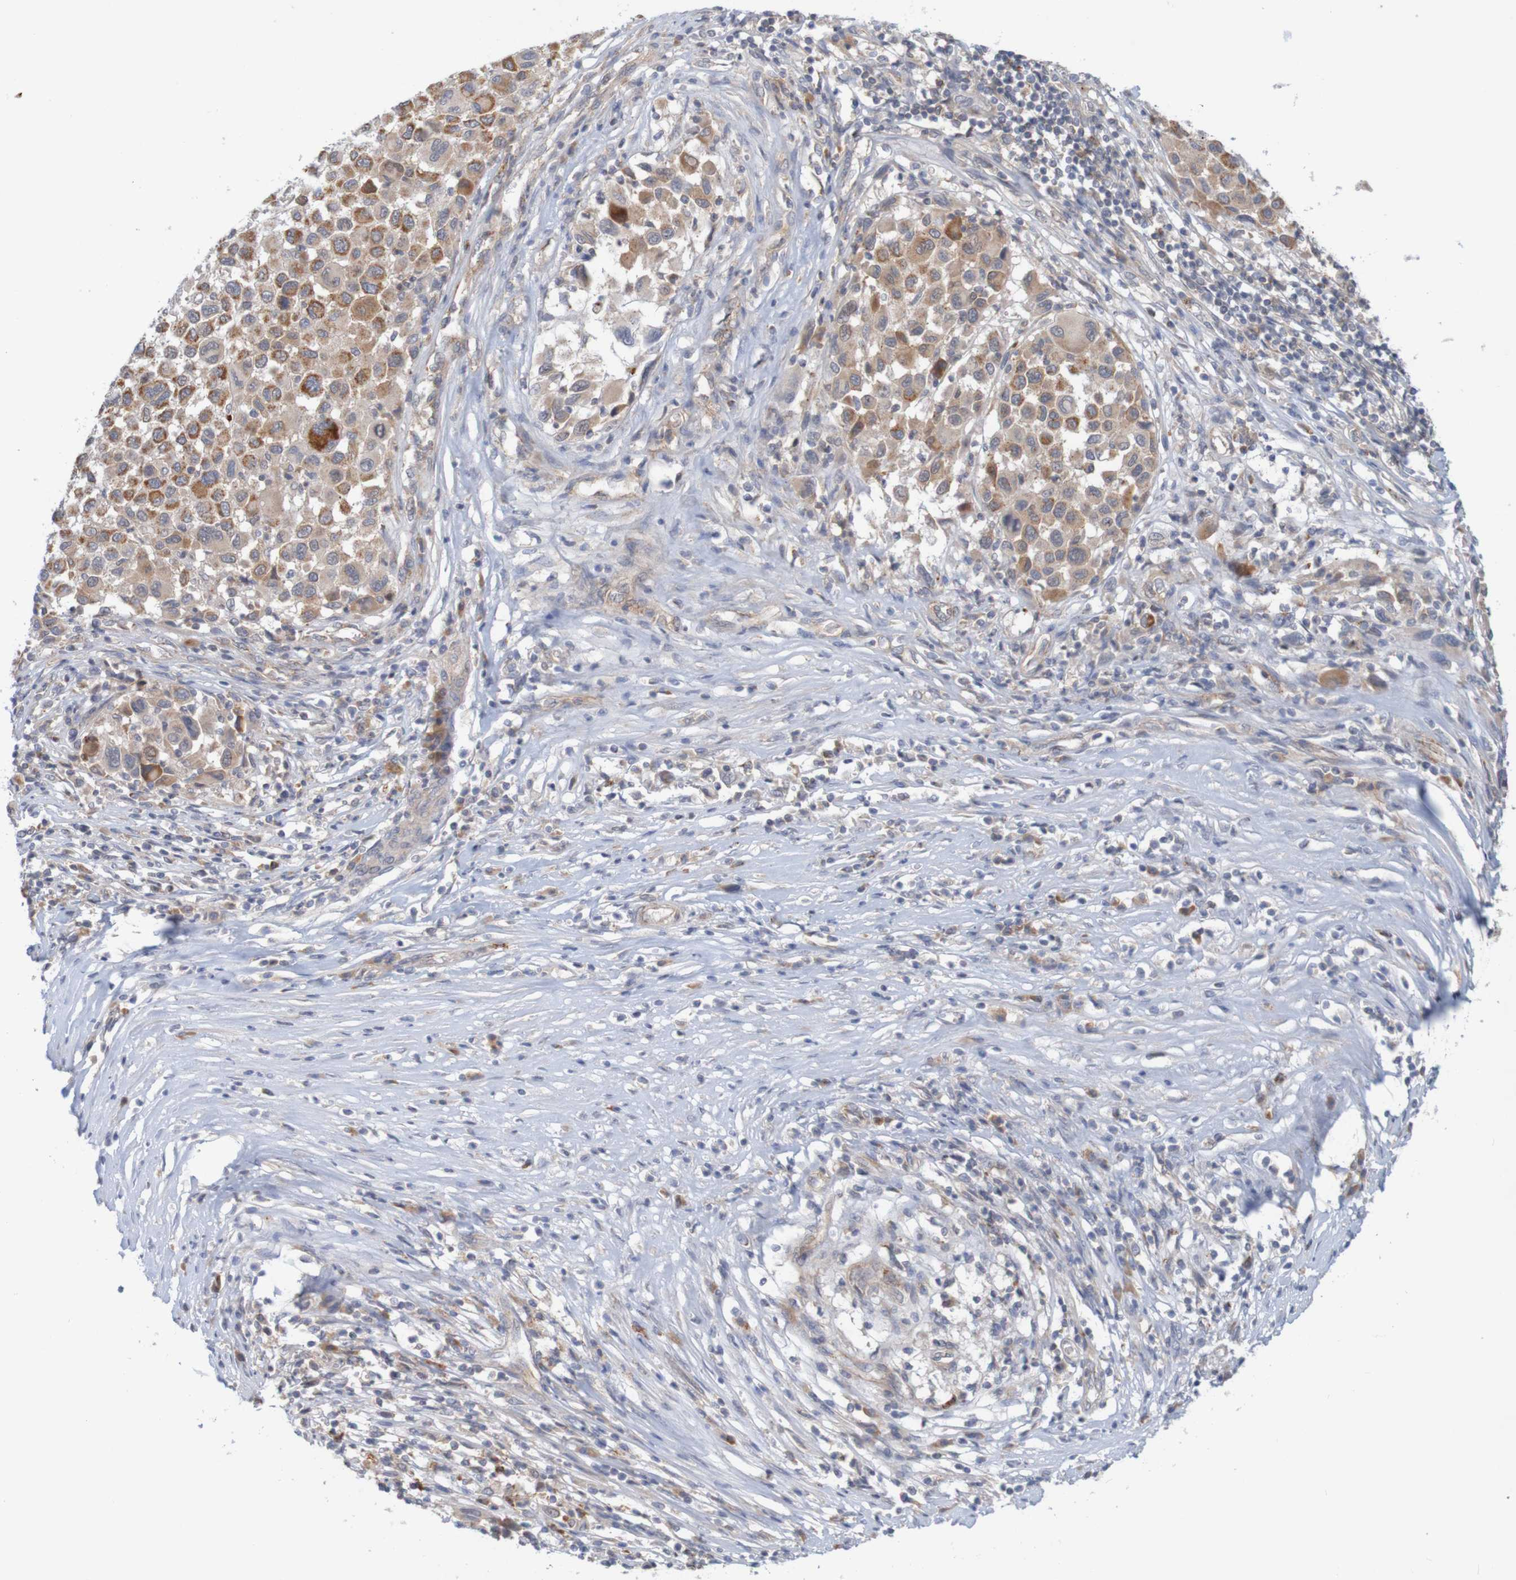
{"staining": {"intensity": "moderate", "quantity": ">75%", "location": "cytoplasmic/membranous"}, "tissue": "melanoma", "cell_type": "Tumor cells", "image_type": "cancer", "snomed": [{"axis": "morphology", "description": "Malignant melanoma, Metastatic site"}, {"axis": "topography", "description": "Lymph node"}], "caption": "Protein analysis of malignant melanoma (metastatic site) tissue displays moderate cytoplasmic/membranous staining in approximately >75% of tumor cells.", "gene": "NAV2", "patient": {"sex": "male", "age": 61}}